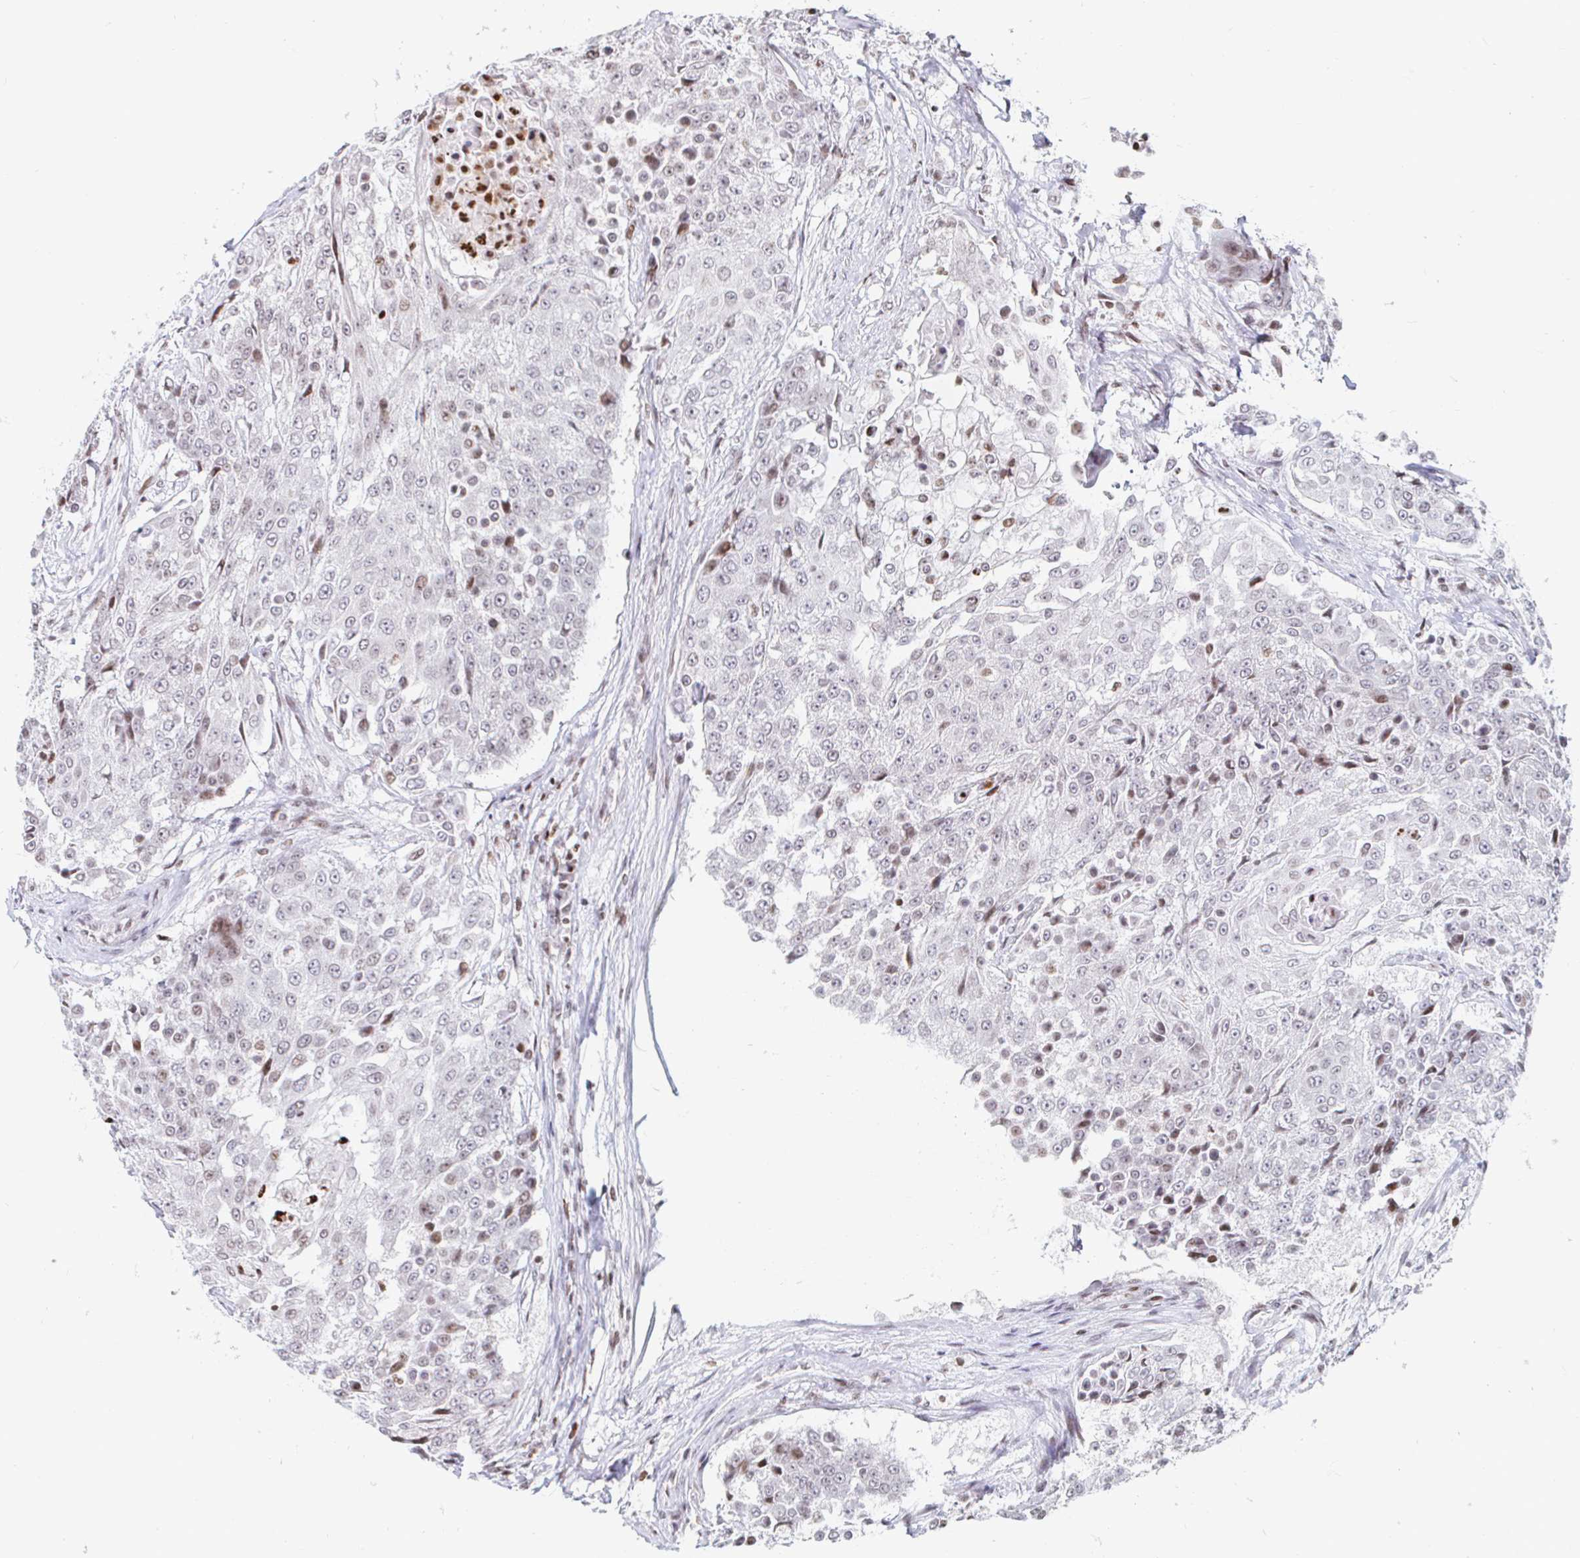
{"staining": {"intensity": "weak", "quantity": "<25%", "location": "nuclear"}, "tissue": "urothelial cancer", "cell_type": "Tumor cells", "image_type": "cancer", "snomed": [{"axis": "morphology", "description": "Urothelial carcinoma, High grade"}, {"axis": "topography", "description": "Urinary bladder"}], "caption": "Urothelial cancer was stained to show a protein in brown. There is no significant staining in tumor cells. (DAB immunohistochemistry with hematoxylin counter stain).", "gene": "HOXC10", "patient": {"sex": "female", "age": 63}}